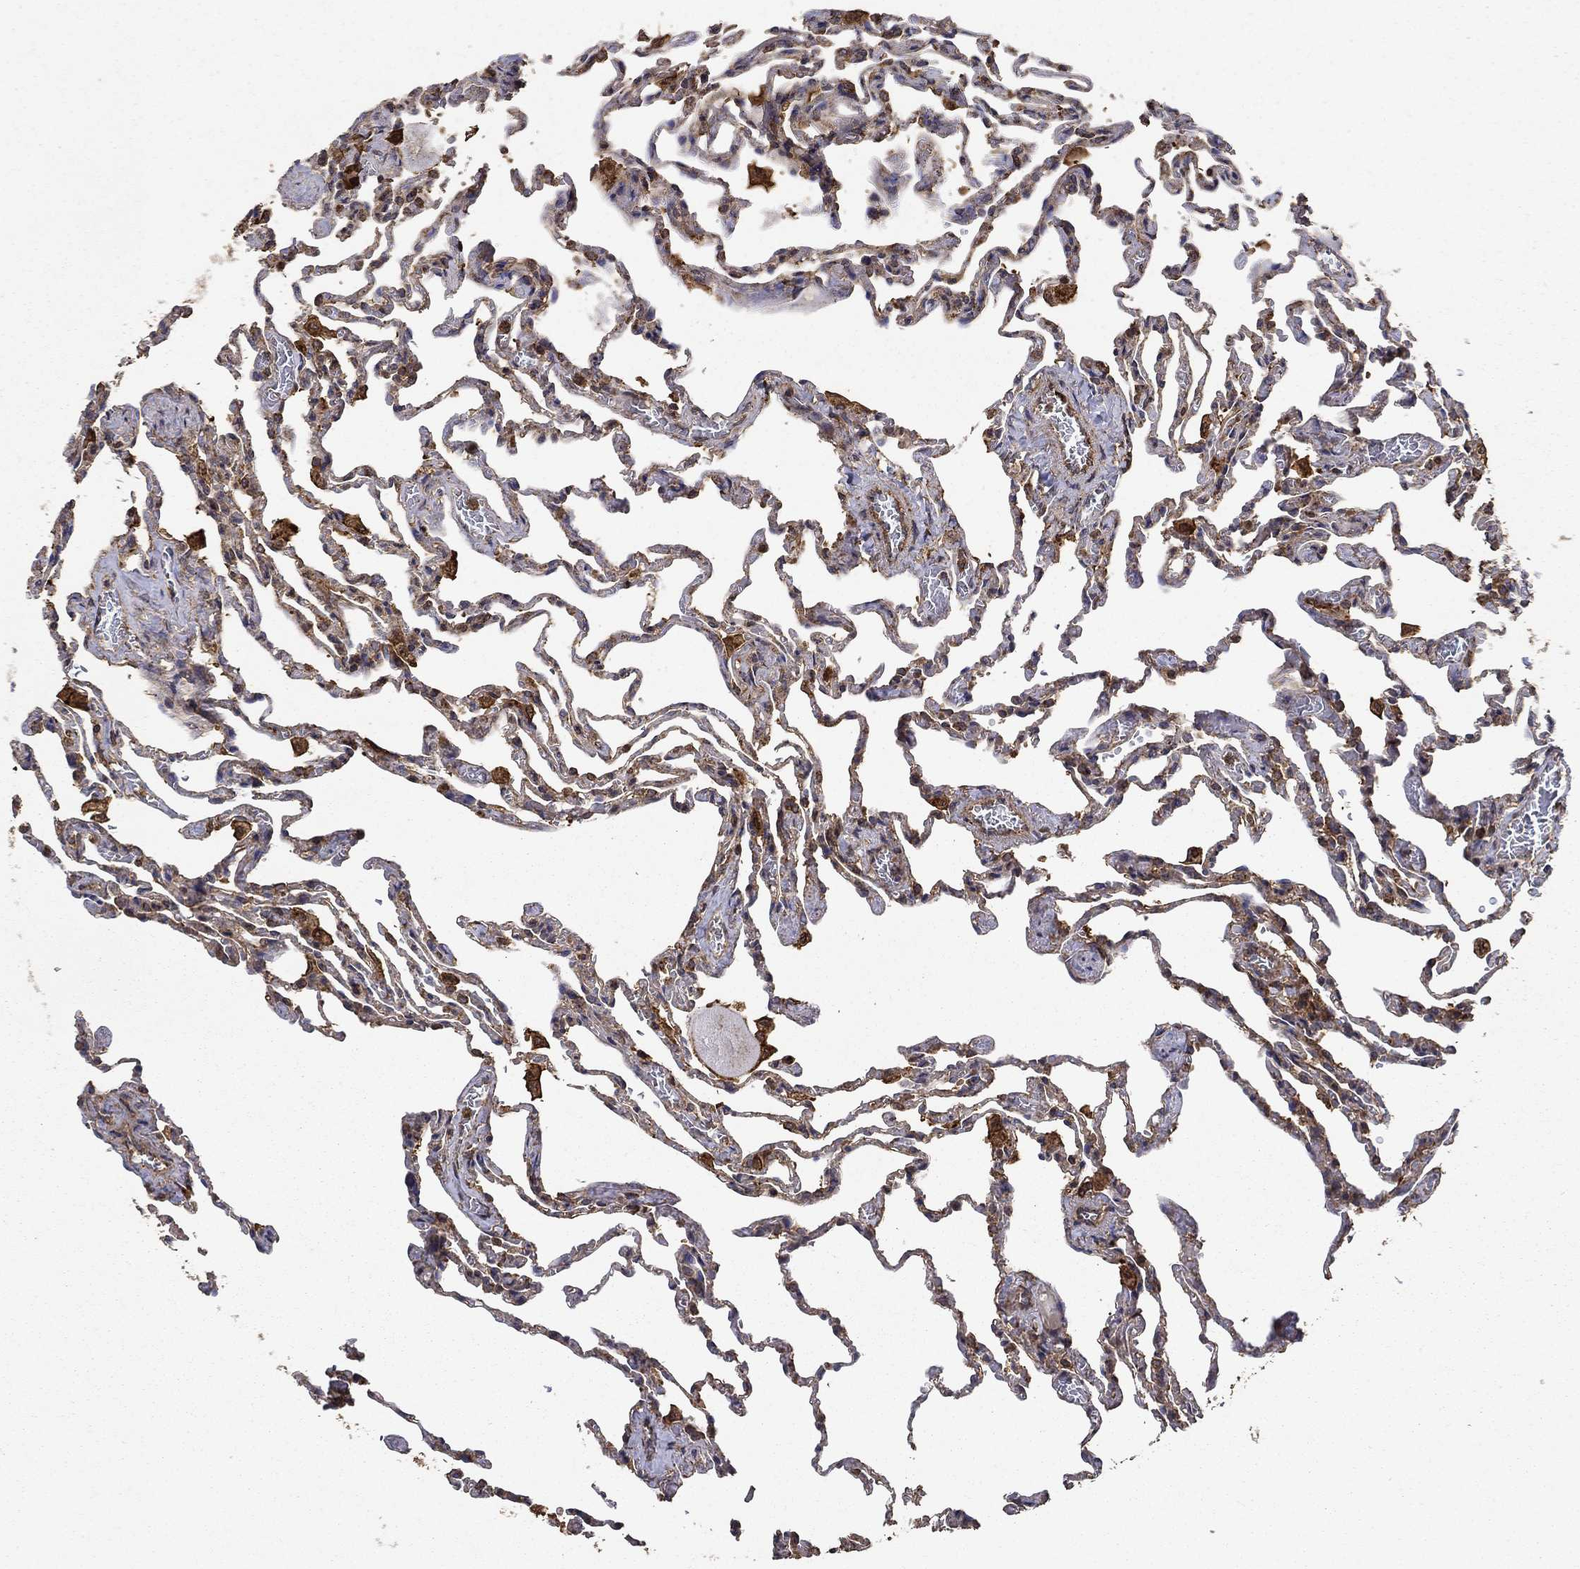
{"staining": {"intensity": "moderate", "quantity": "25%-75%", "location": "cytoplasmic/membranous"}, "tissue": "lung", "cell_type": "Alveolar cells", "image_type": "normal", "snomed": [{"axis": "morphology", "description": "Normal tissue, NOS"}, {"axis": "topography", "description": "Lung"}], "caption": "Moderate cytoplasmic/membranous protein staining is identified in approximately 25%-75% of alveolar cells in lung.", "gene": "IFRD1", "patient": {"sex": "female", "age": 43}}